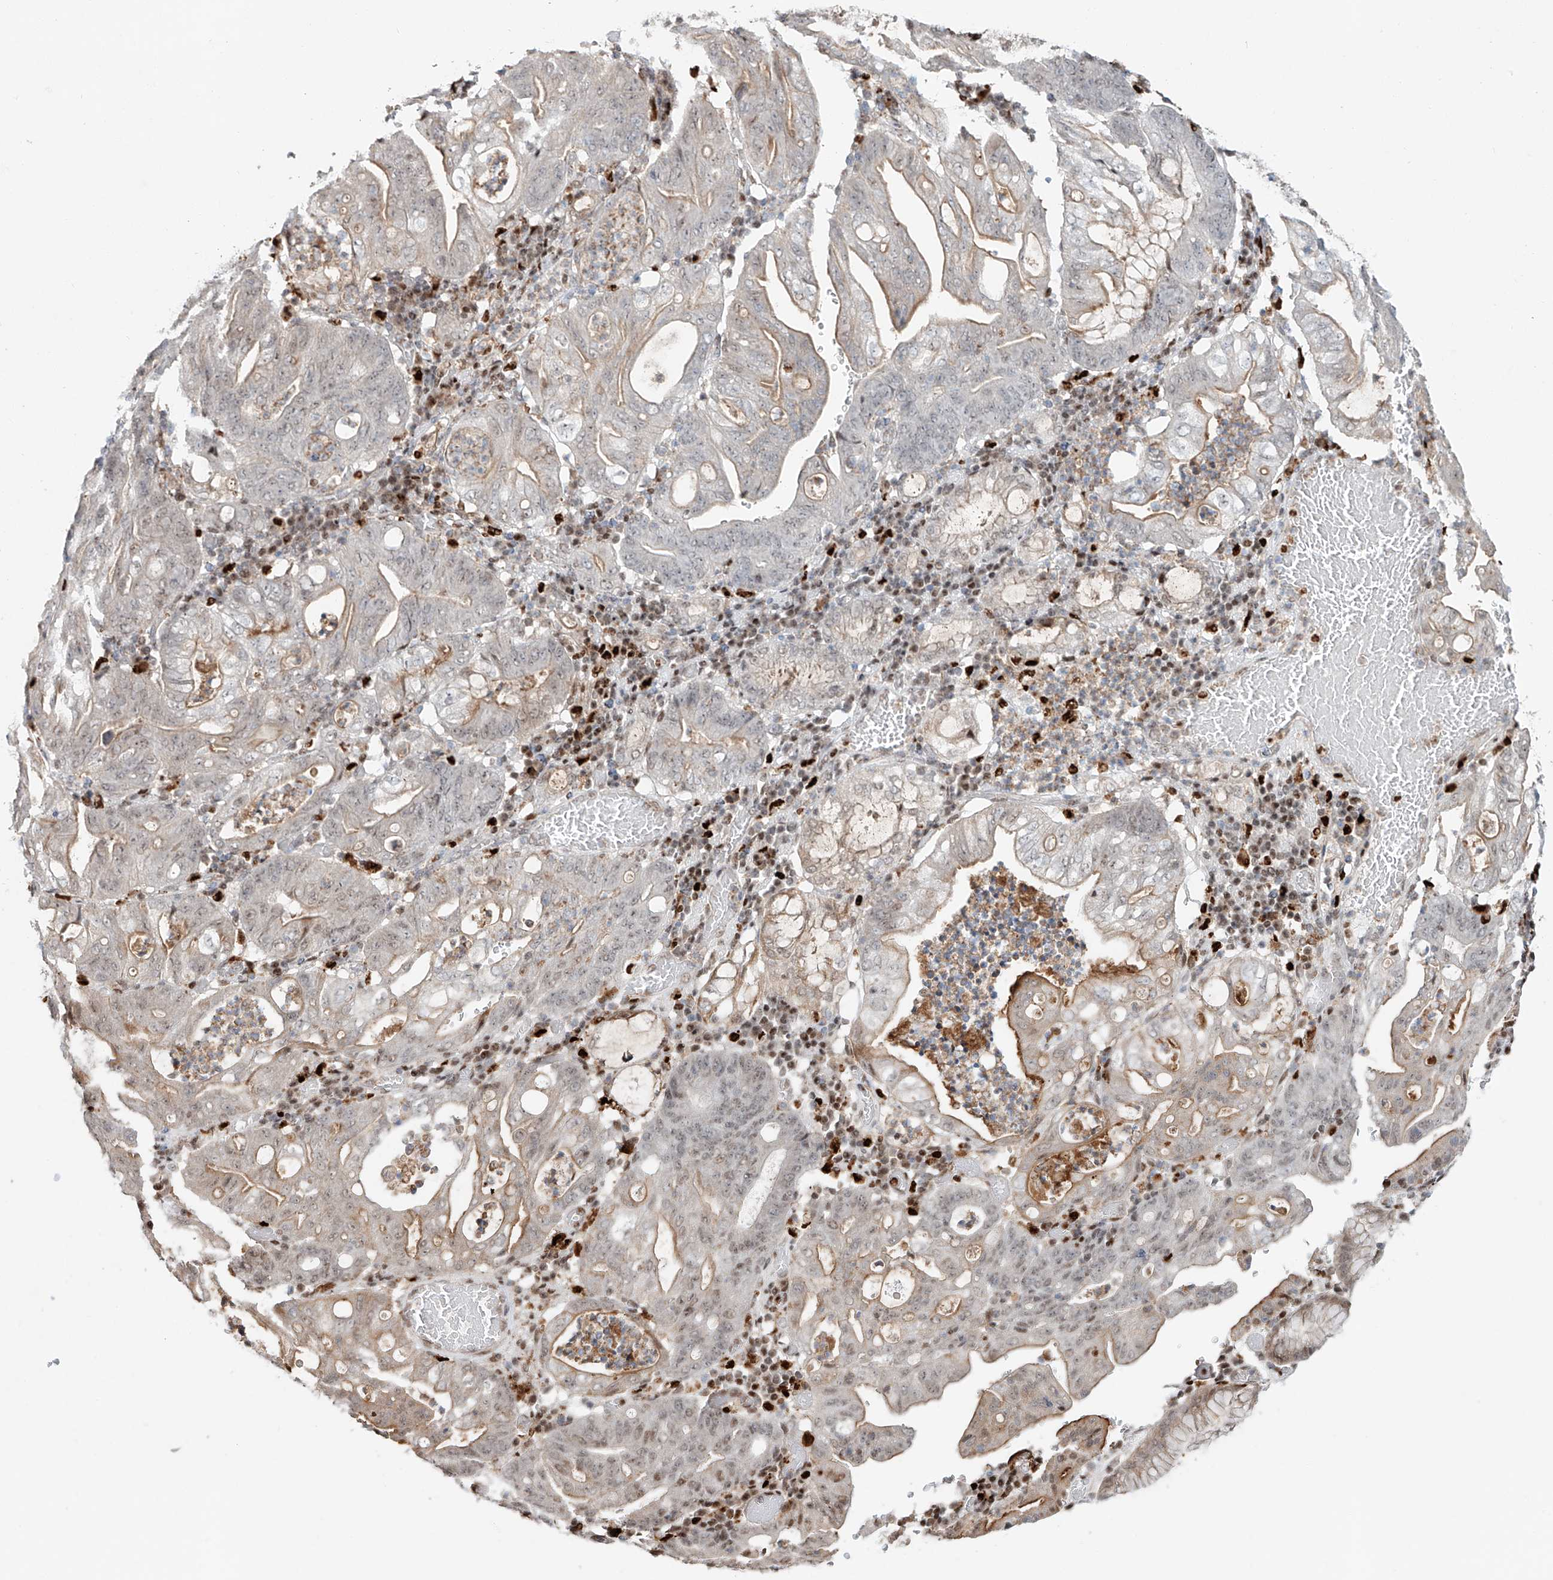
{"staining": {"intensity": "weak", "quantity": "<25%", "location": "cytoplasmic/membranous,nuclear"}, "tissue": "stomach cancer", "cell_type": "Tumor cells", "image_type": "cancer", "snomed": [{"axis": "morphology", "description": "Adenocarcinoma, NOS"}, {"axis": "topography", "description": "Stomach"}], "caption": "Immunohistochemical staining of stomach cancer exhibits no significant expression in tumor cells.", "gene": "DZIP1L", "patient": {"sex": "female", "age": 73}}